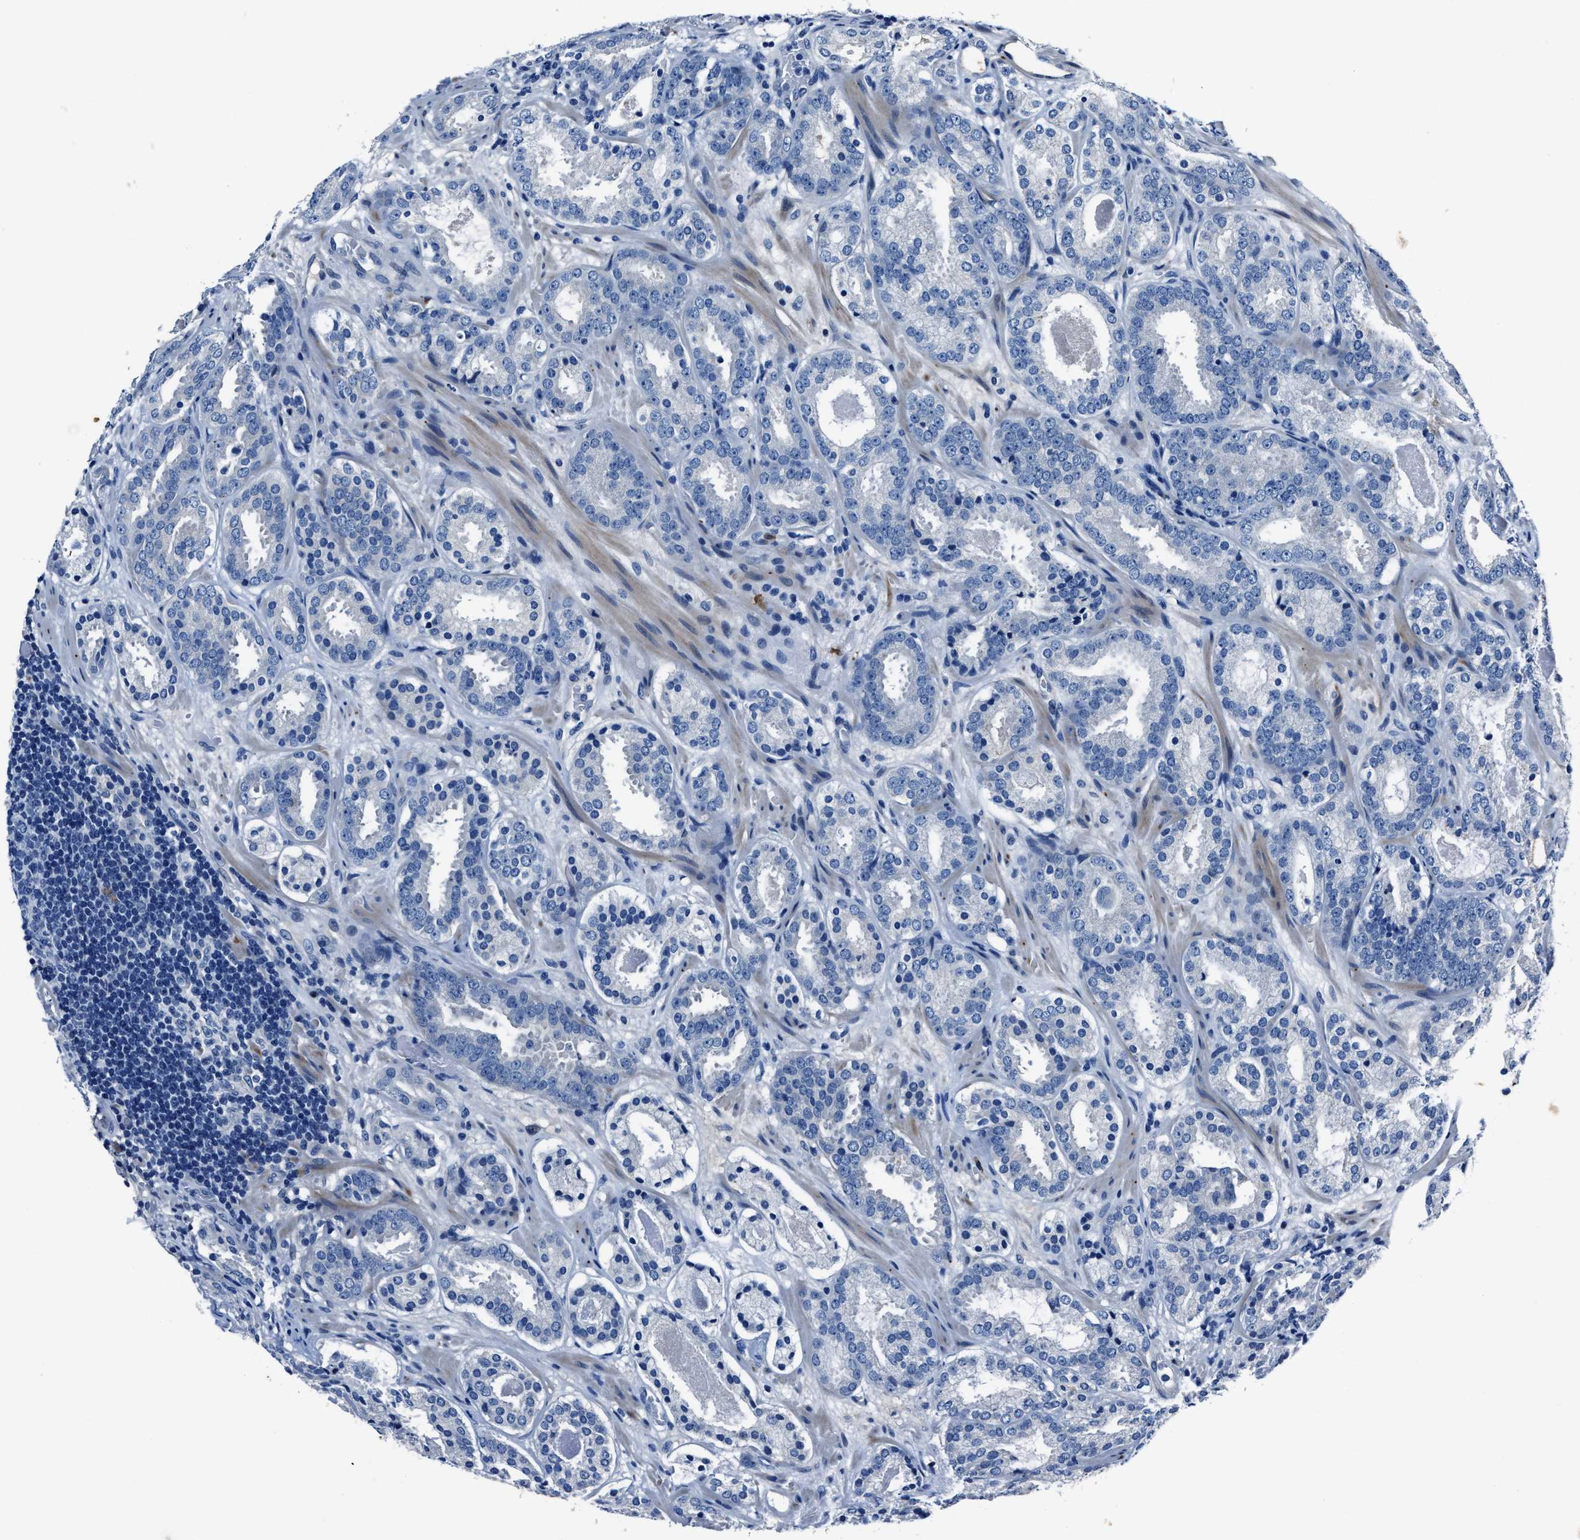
{"staining": {"intensity": "negative", "quantity": "none", "location": "none"}, "tissue": "prostate cancer", "cell_type": "Tumor cells", "image_type": "cancer", "snomed": [{"axis": "morphology", "description": "Adenocarcinoma, Low grade"}, {"axis": "topography", "description": "Prostate"}], "caption": "Immunohistochemistry photomicrograph of prostate low-grade adenocarcinoma stained for a protein (brown), which exhibits no staining in tumor cells.", "gene": "NACAD", "patient": {"sex": "male", "age": 69}}